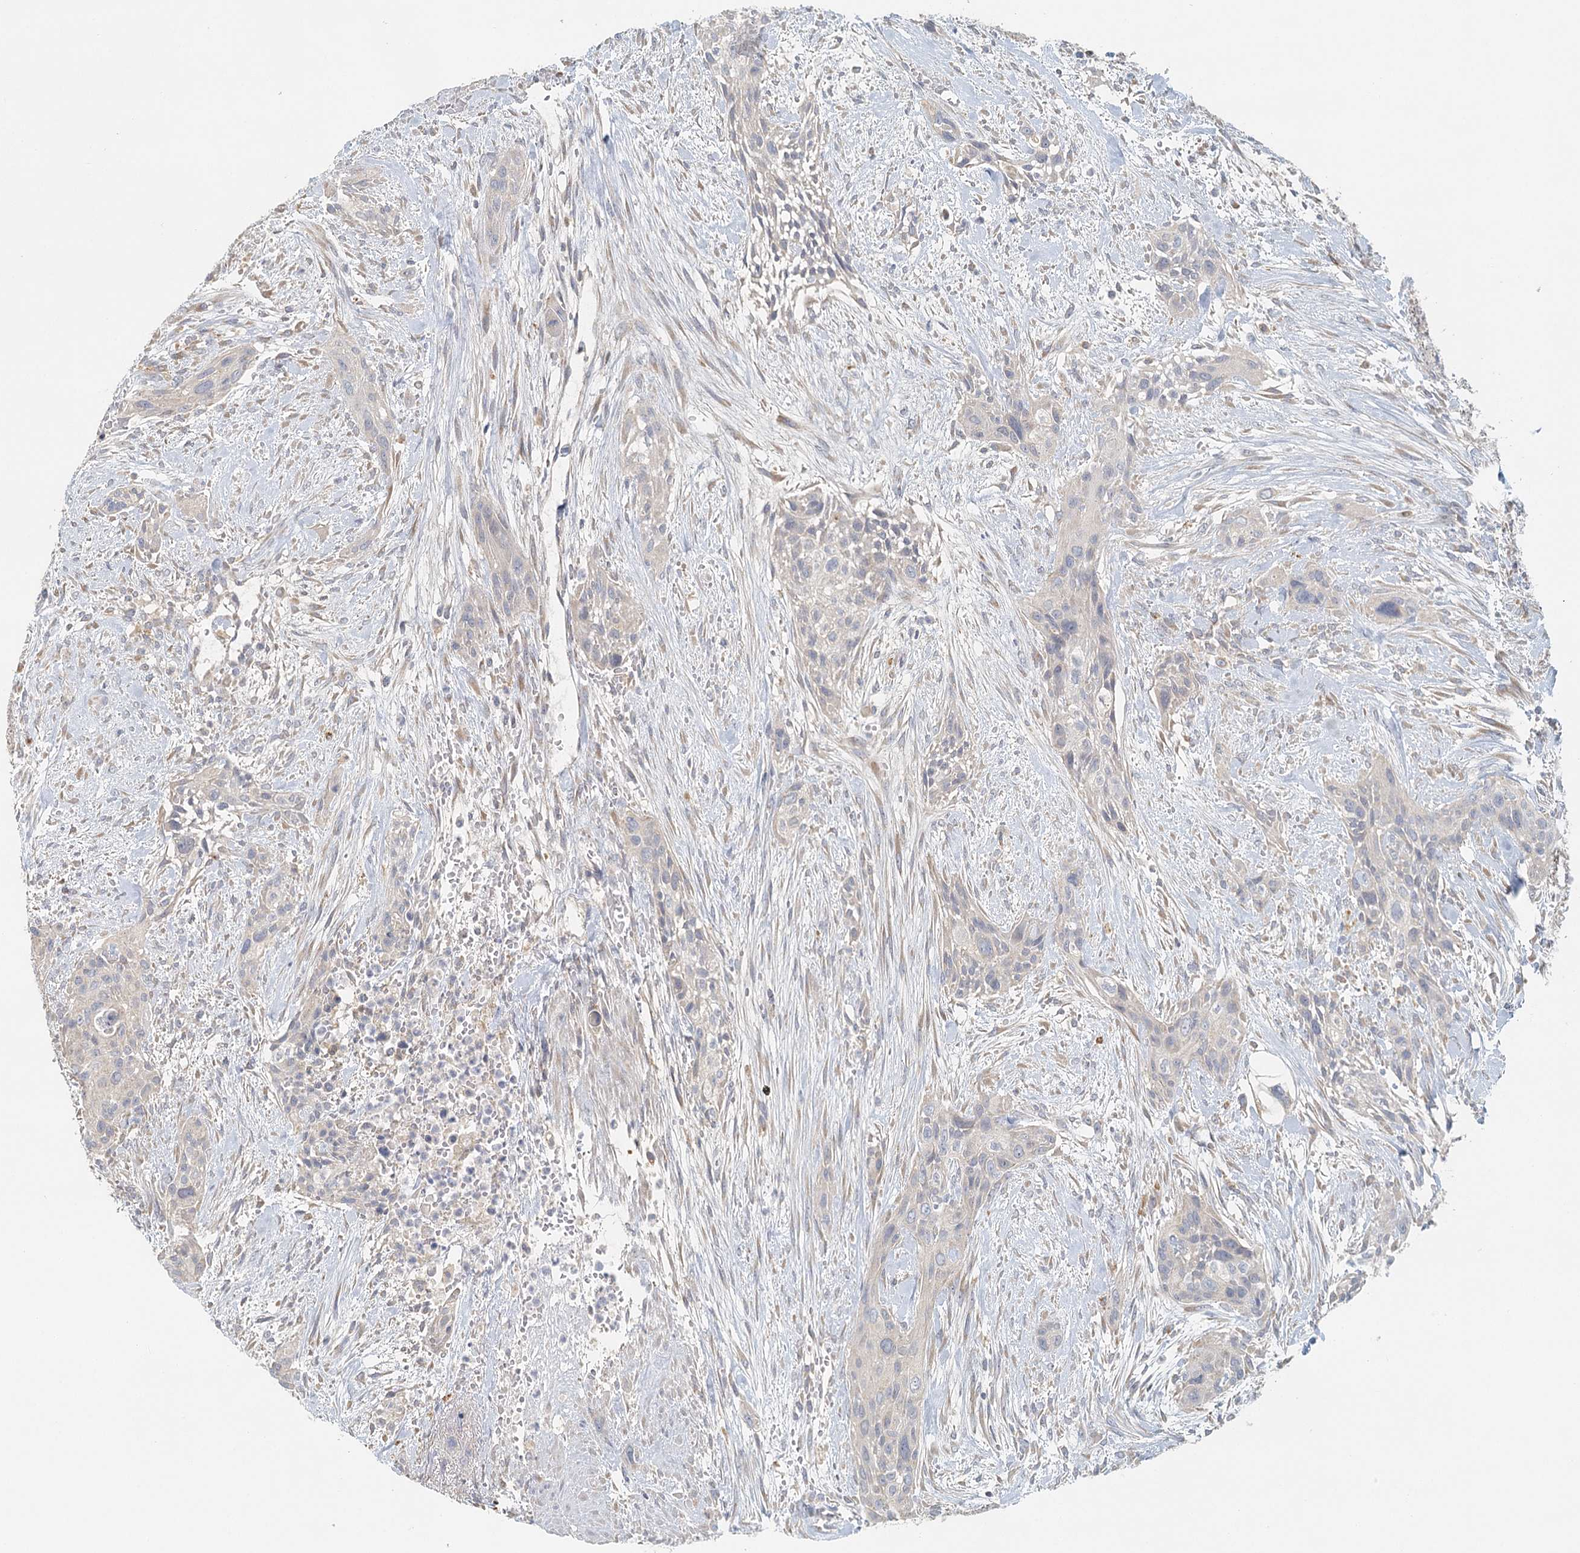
{"staining": {"intensity": "negative", "quantity": "none", "location": "none"}, "tissue": "urothelial cancer", "cell_type": "Tumor cells", "image_type": "cancer", "snomed": [{"axis": "morphology", "description": "Urothelial carcinoma, High grade"}, {"axis": "topography", "description": "Urinary bladder"}], "caption": "Protein analysis of high-grade urothelial carcinoma demonstrates no significant expression in tumor cells.", "gene": "VSIG1", "patient": {"sex": "male", "age": 35}}